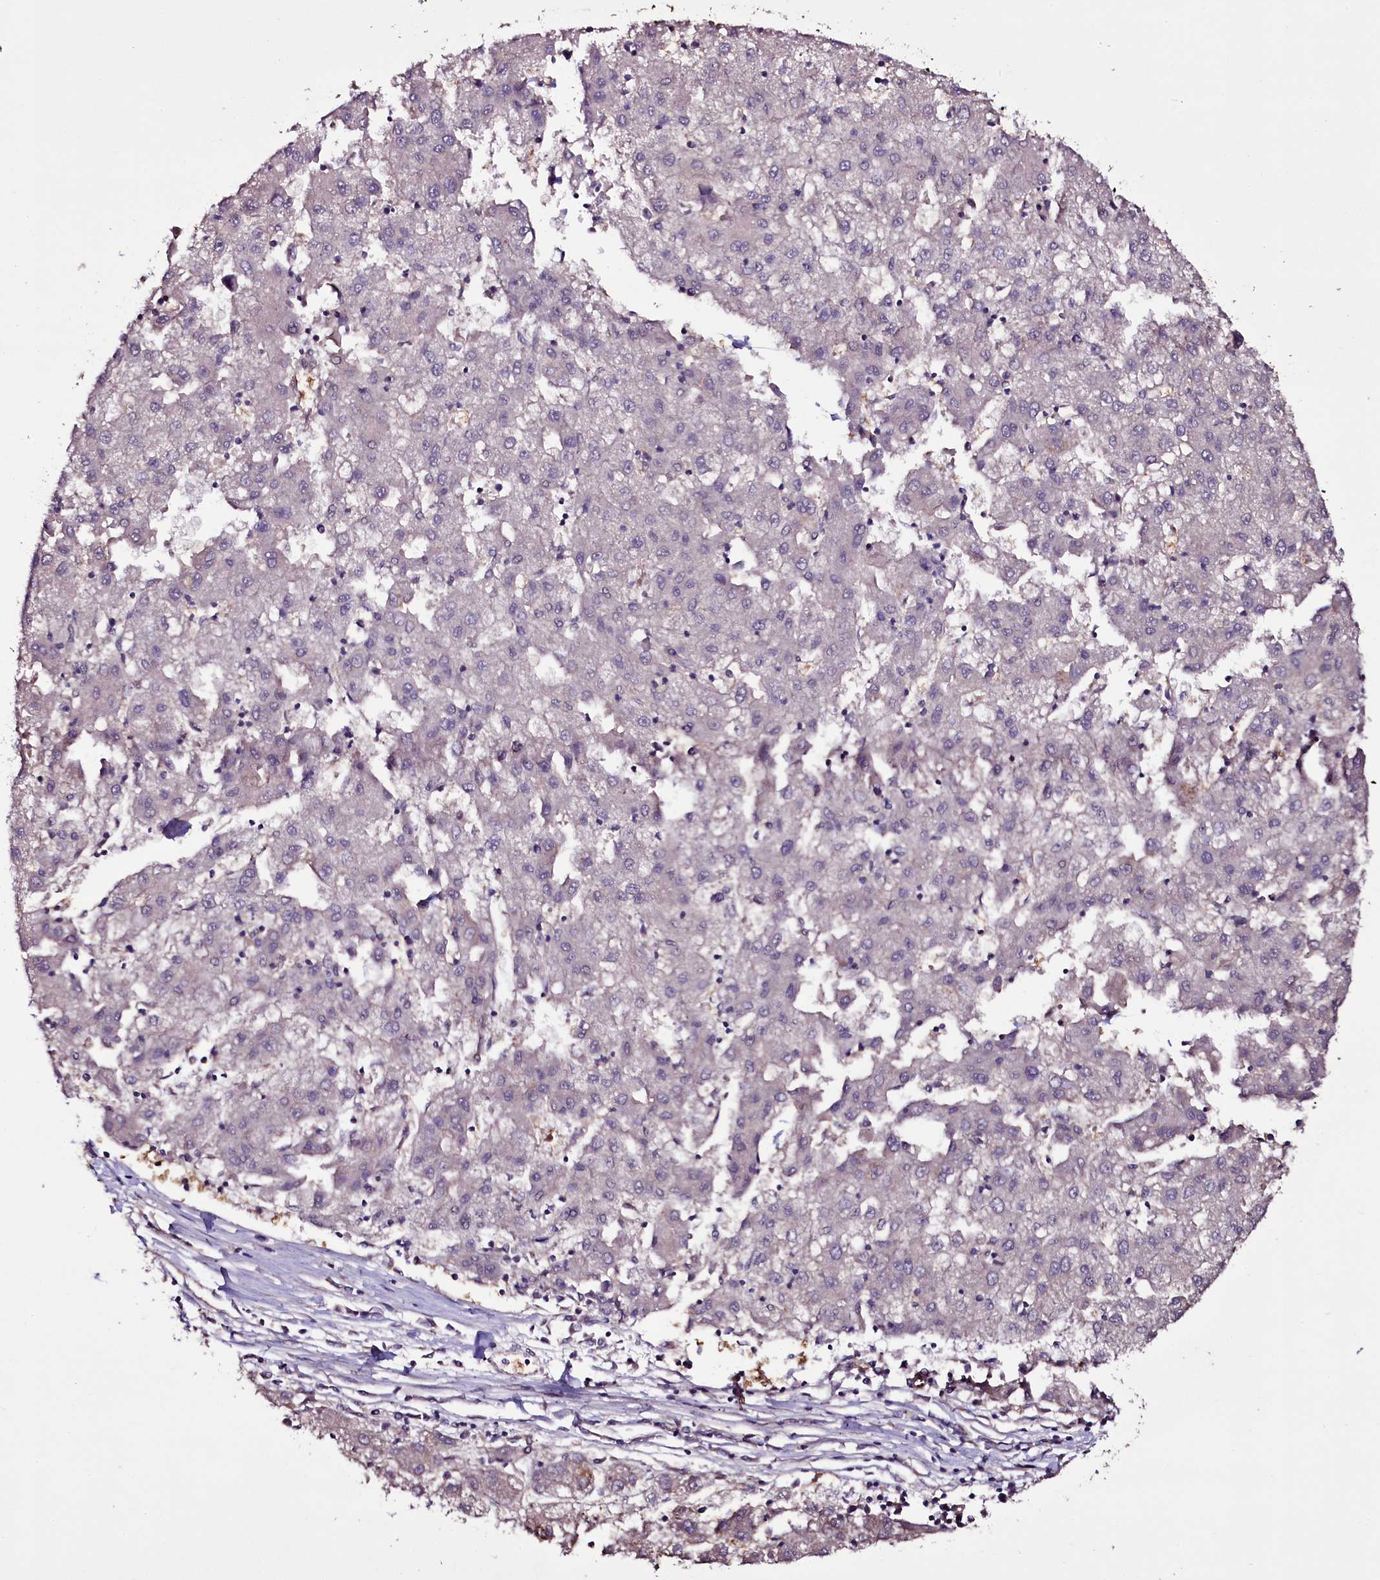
{"staining": {"intensity": "negative", "quantity": "none", "location": "none"}, "tissue": "liver cancer", "cell_type": "Tumor cells", "image_type": "cancer", "snomed": [{"axis": "morphology", "description": "Carcinoma, Hepatocellular, NOS"}, {"axis": "topography", "description": "Liver"}], "caption": "Immunohistochemistry (IHC) image of neoplastic tissue: human hepatocellular carcinoma (liver) stained with DAB (3,3'-diaminobenzidine) demonstrates no significant protein expression in tumor cells. (Brightfield microscopy of DAB (3,3'-diaminobenzidine) immunohistochemistry (IHC) at high magnification).", "gene": "MEX3C", "patient": {"sex": "male", "age": 72}}